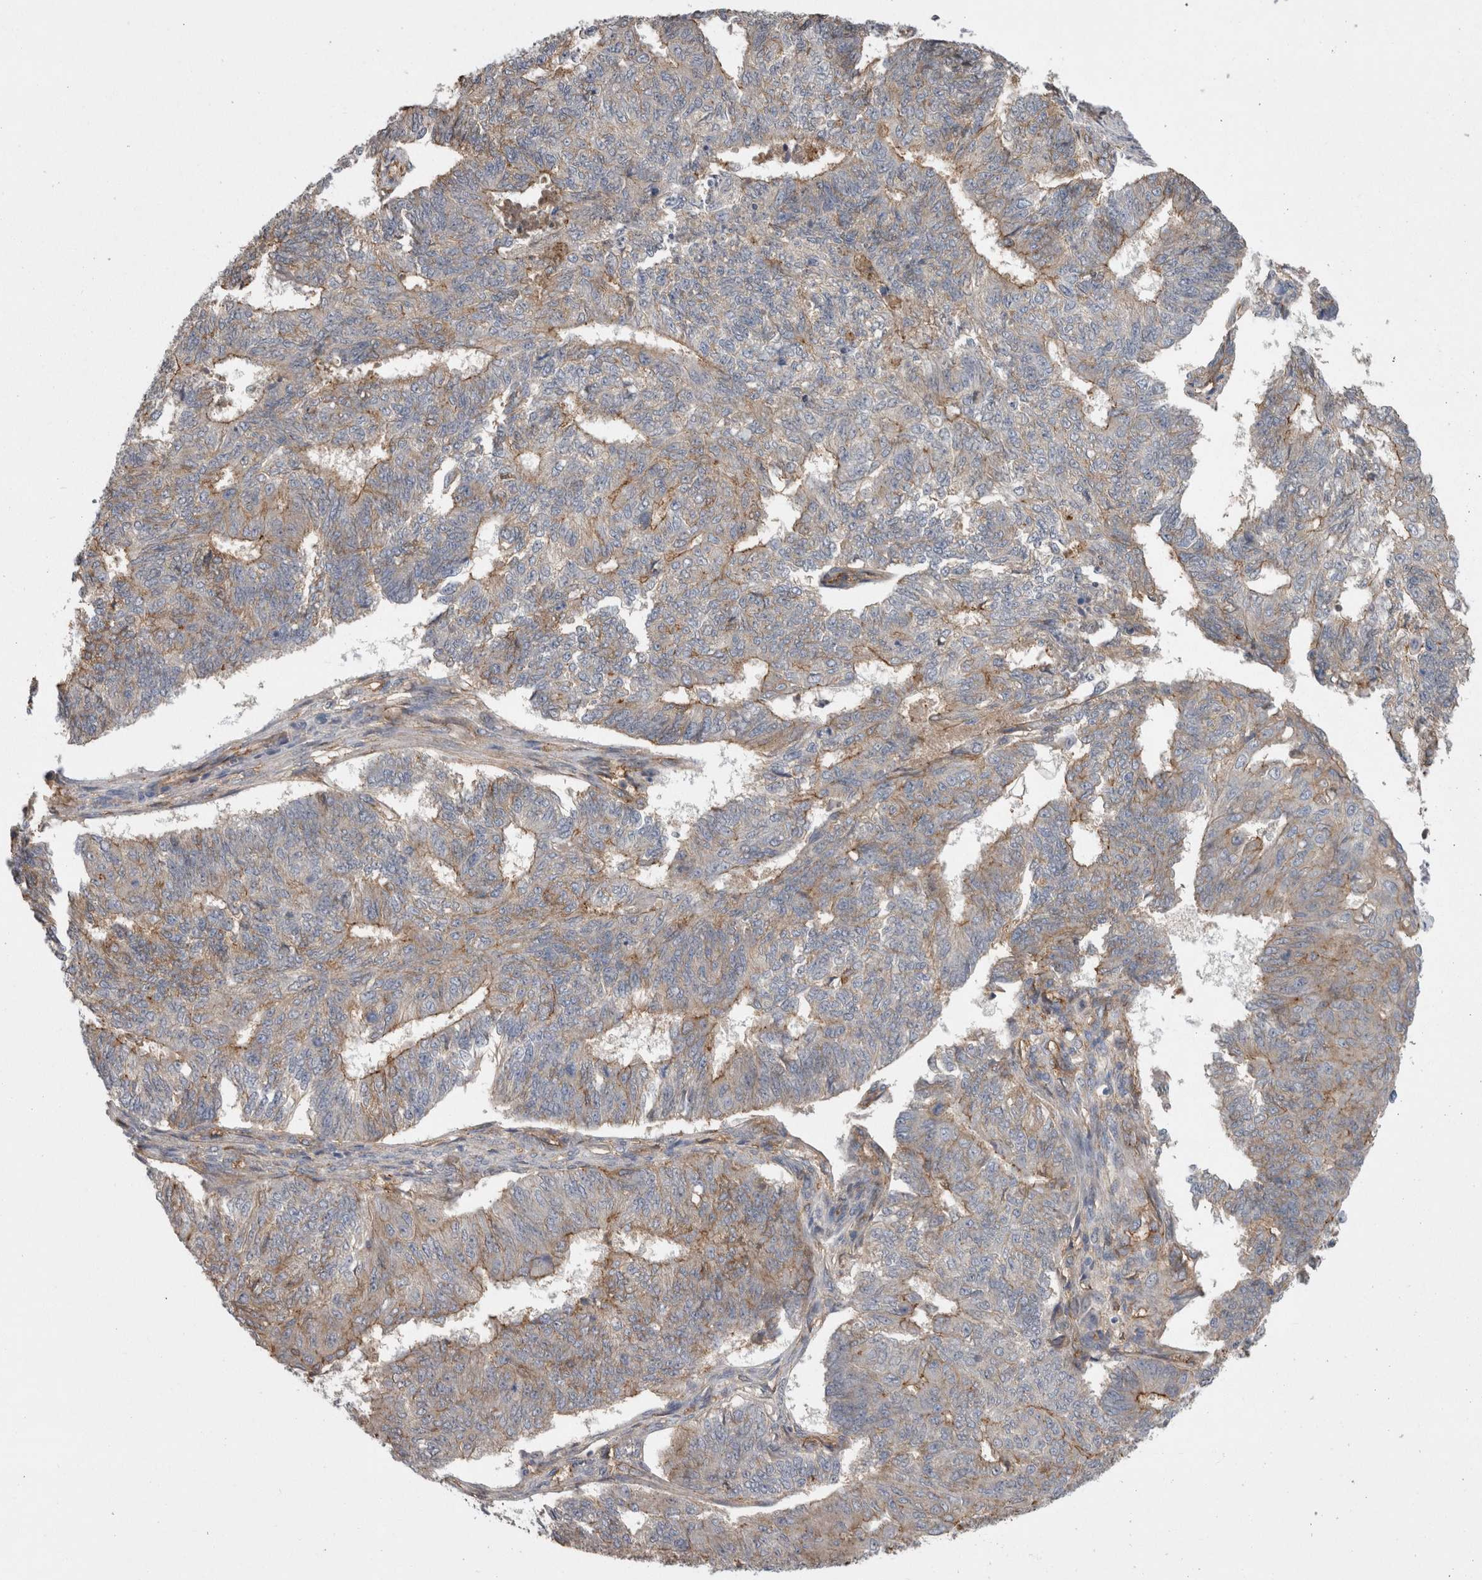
{"staining": {"intensity": "moderate", "quantity": "25%-75%", "location": "cytoplasmic/membranous"}, "tissue": "endometrial cancer", "cell_type": "Tumor cells", "image_type": "cancer", "snomed": [{"axis": "morphology", "description": "Adenocarcinoma, NOS"}, {"axis": "topography", "description": "Endometrium"}], "caption": "A photomicrograph of human endometrial adenocarcinoma stained for a protein reveals moderate cytoplasmic/membranous brown staining in tumor cells.", "gene": "NECTIN2", "patient": {"sex": "female", "age": 32}}